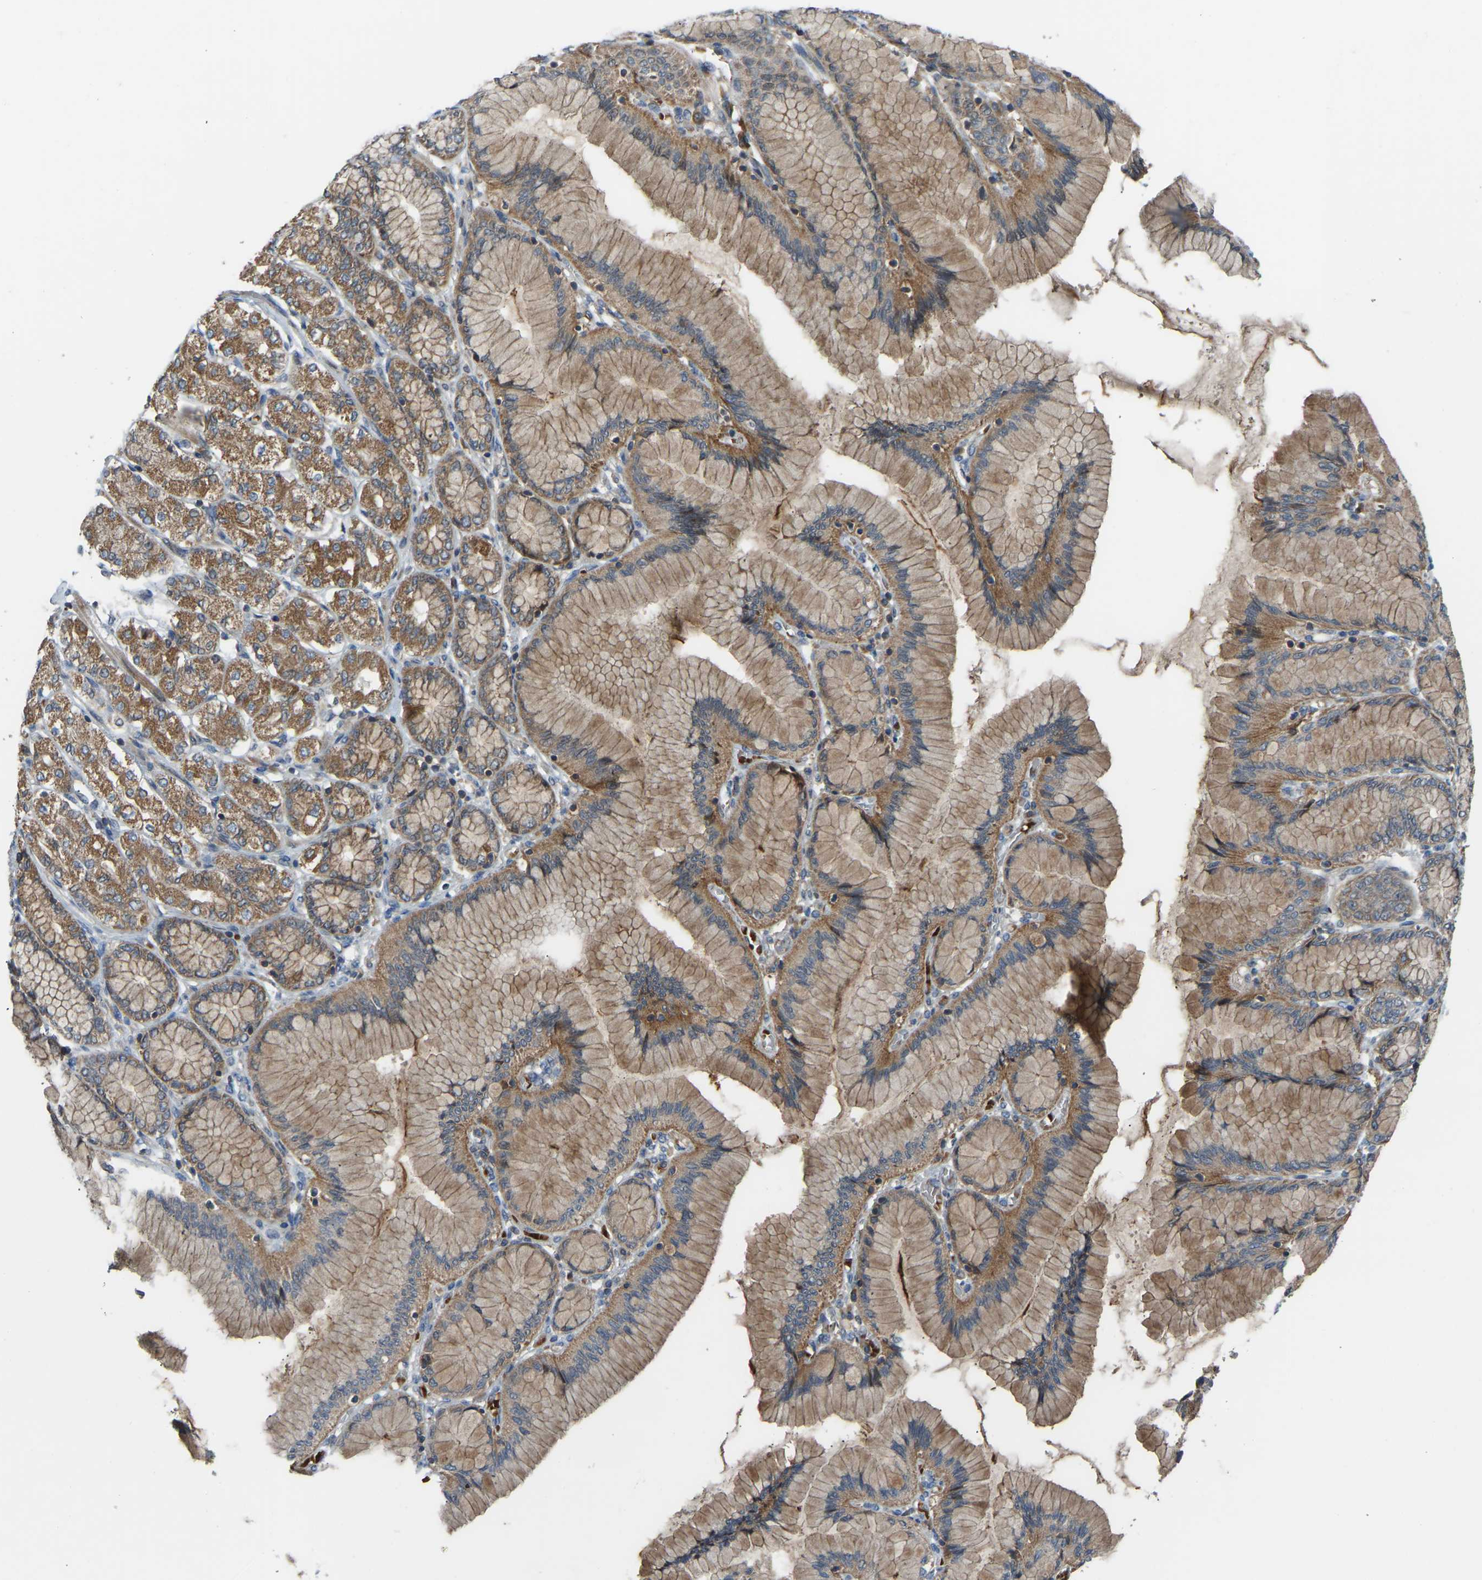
{"staining": {"intensity": "moderate", "quantity": ">75%", "location": "cytoplasmic/membranous"}, "tissue": "stomach cancer", "cell_type": "Tumor cells", "image_type": "cancer", "snomed": [{"axis": "morphology", "description": "Adenocarcinoma, NOS"}, {"axis": "topography", "description": "Stomach"}], "caption": "An image showing moderate cytoplasmic/membranous staining in approximately >75% of tumor cells in stomach adenocarcinoma, as visualized by brown immunohistochemical staining.", "gene": "ZNF71", "patient": {"sex": "female", "age": 65}}